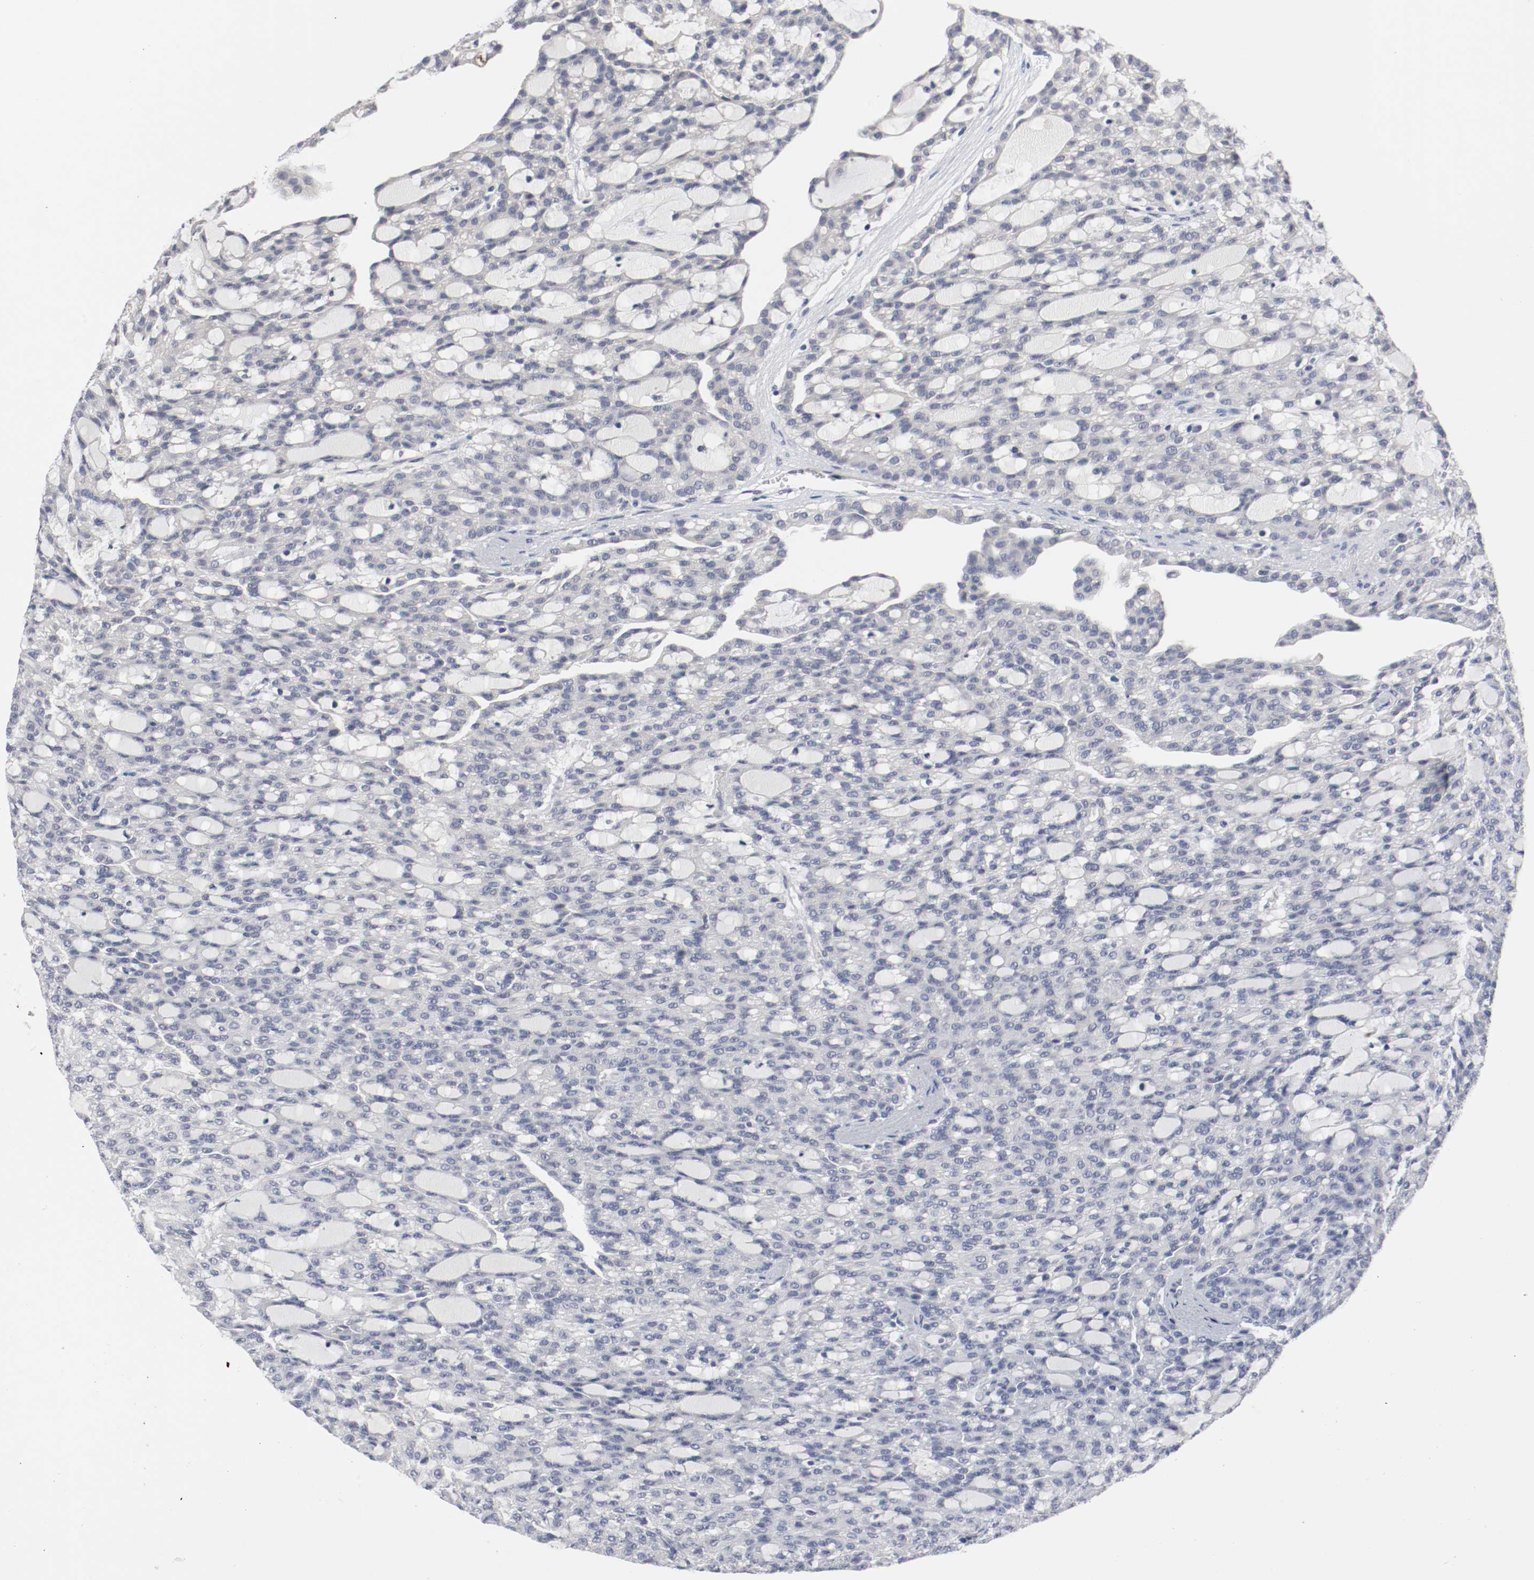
{"staining": {"intensity": "negative", "quantity": "none", "location": "none"}, "tissue": "renal cancer", "cell_type": "Tumor cells", "image_type": "cancer", "snomed": [{"axis": "morphology", "description": "Adenocarcinoma, NOS"}, {"axis": "topography", "description": "Kidney"}], "caption": "The immunohistochemistry photomicrograph has no significant positivity in tumor cells of renal adenocarcinoma tissue.", "gene": "CEBPE", "patient": {"sex": "male", "age": 63}}